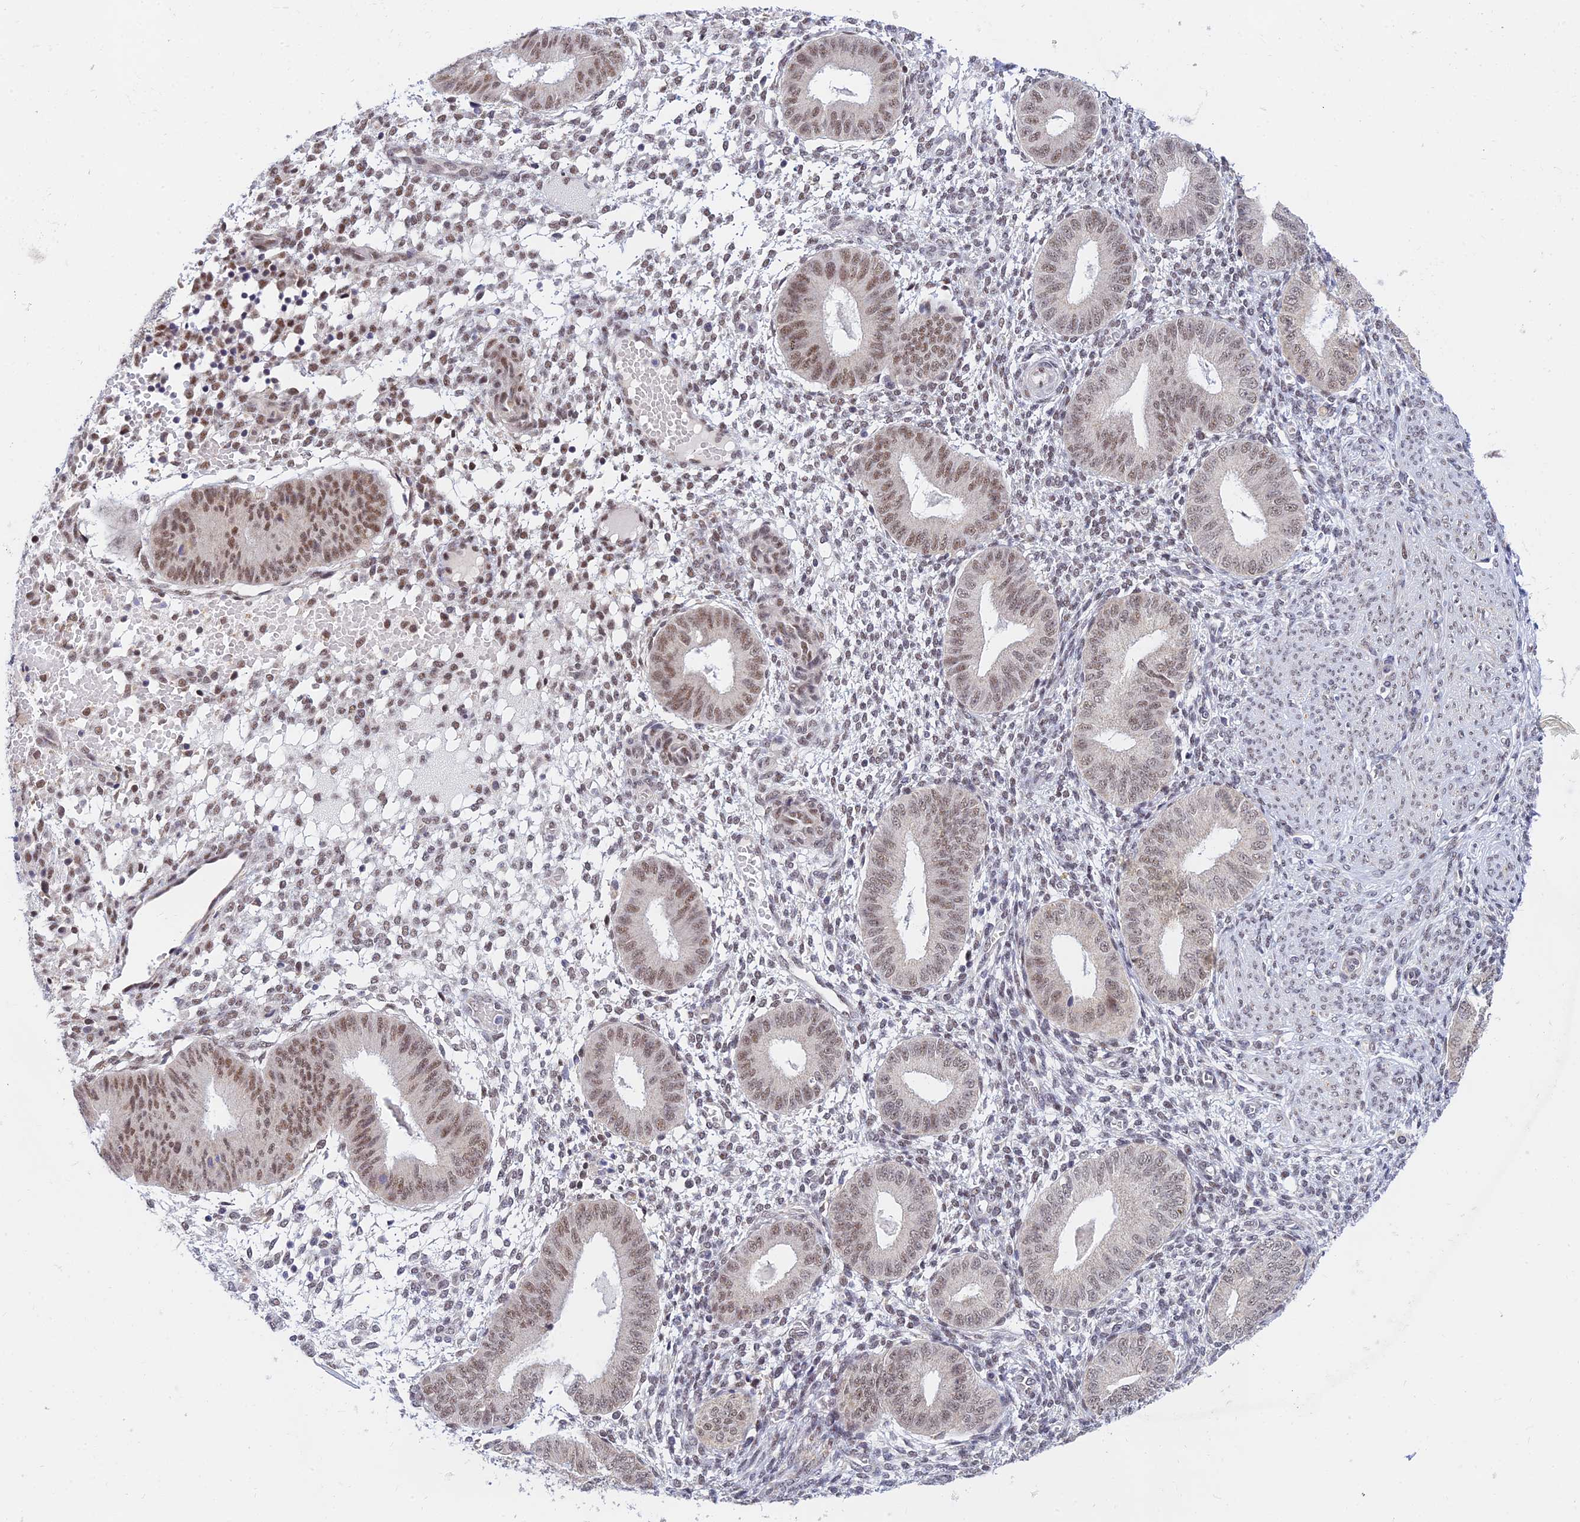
{"staining": {"intensity": "moderate", "quantity": "<25%", "location": "nuclear"}, "tissue": "endometrium", "cell_type": "Cells in endometrial stroma", "image_type": "normal", "snomed": [{"axis": "morphology", "description": "Normal tissue, NOS"}, {"axis": "topography", "description": "Endometrium"}], "caption": "Immunohistochemical staining of benign endometrium shows <25% levels of moderate nuclear protein expression in about <25% of cells in endometrial stroma. The staining is performed using DAB (3,3'-diaminobenzidine) brown chromogen to label protein expression. The nuclei are counter-stained blue using hematoxylin.", "gene": "C2orf49", "patient": {"sex": "female", "age": 49}}